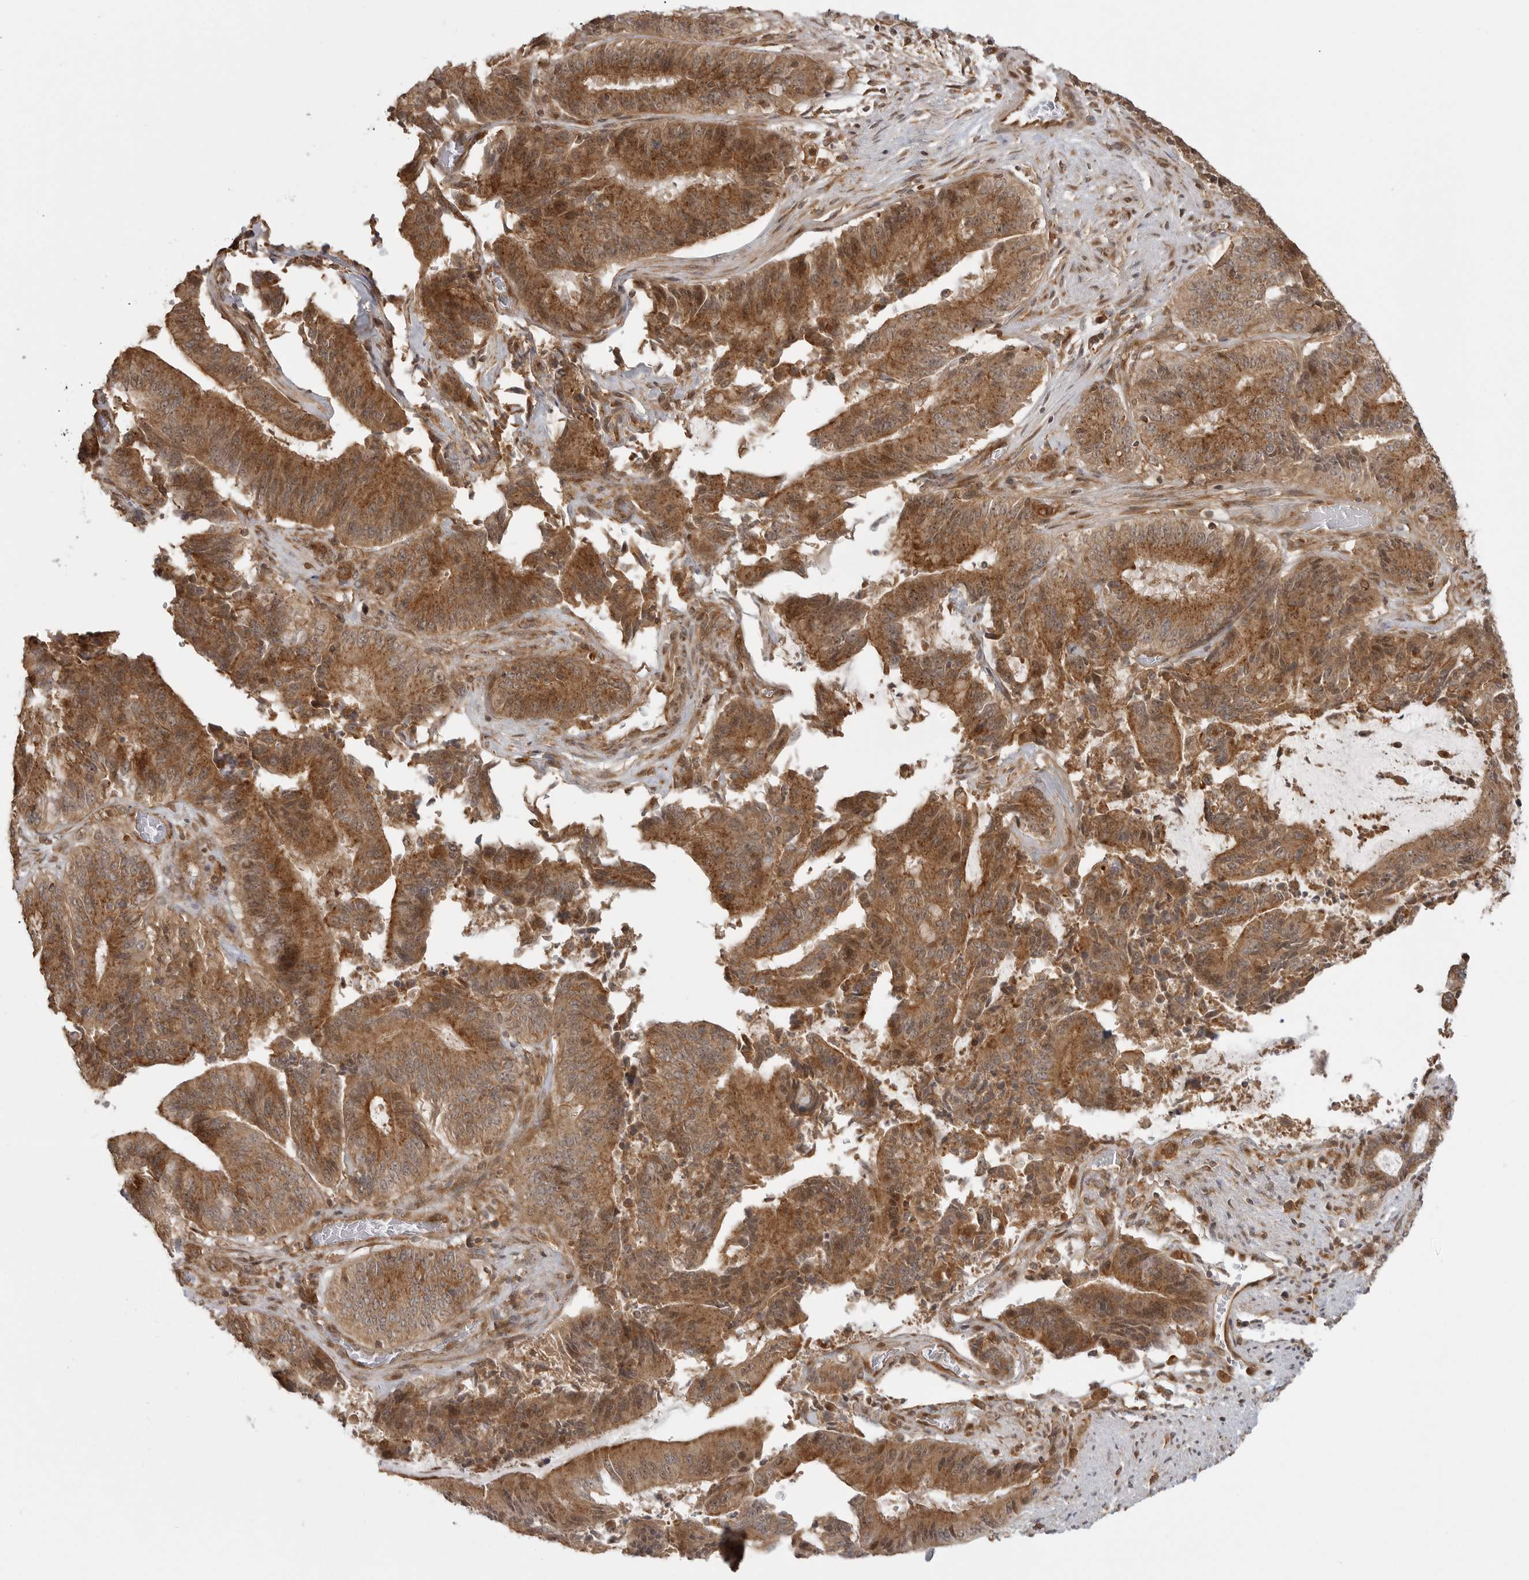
{"staining": {"intensity": "moderate", "quantity": ">75%", "location": "cytoplasmic/membranous"}, "tissue": "liver cancer", "cell_type": "Tumor cells", "image_type": "cancer", "snomed": [{"axis": "morphology", "description": "Normal tissue, NOS"}, {"axis": "morphology", "description": "Cholangiocarcinoma"}, {"axis": "topography", "description": "Liver"}, {"axis": "topography", "description": "Peripheral nerve tissue"}], "caption": "This micrograph reveals liver cancer (cholangiocarcinoma) stained with IHC to label a protein in brown. The cytoplasmic/membranous of tumor cells show moderate positivity for the protein. Nuclei are counter-stained blue.", "gene": "FAT3", "patient": {"sex": "female", "age": 73}}